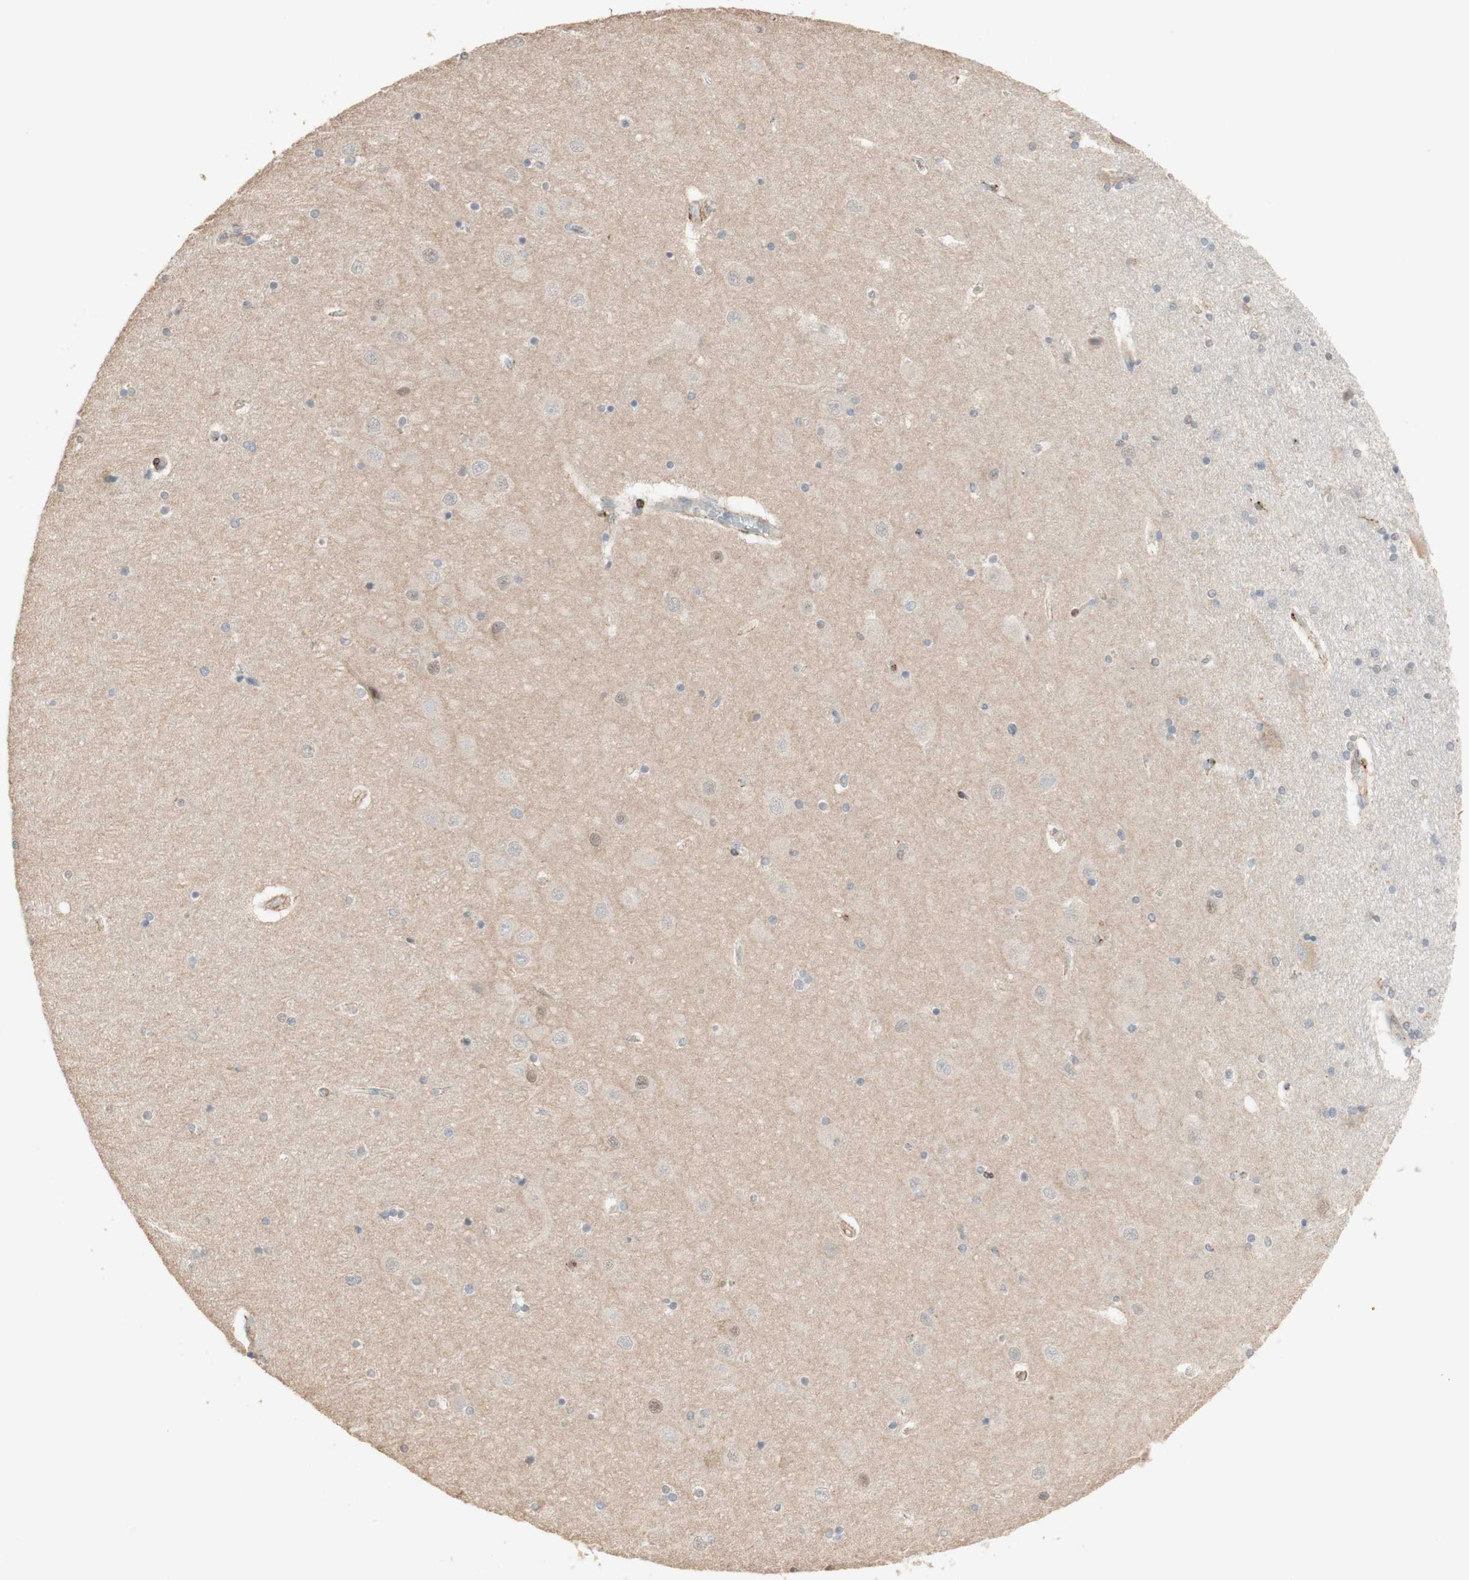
{"staining": {"intensity": "negative", "quantity": "none", "location": "none"}, "tissue": "hippocampus", "cell_type": "Glial cells", "image_type": "normal", "snomed": [{"axis": "morphology", "description": "Normal tissue, NOS"}, {"axis": "topography", "description": "Hippocampus"}], "caption": "IHC of normal human hippocampus demonstrates no expression in glial cells.", "gene": "MUC3A", "patient": {"sex": "female", "age": 54}}